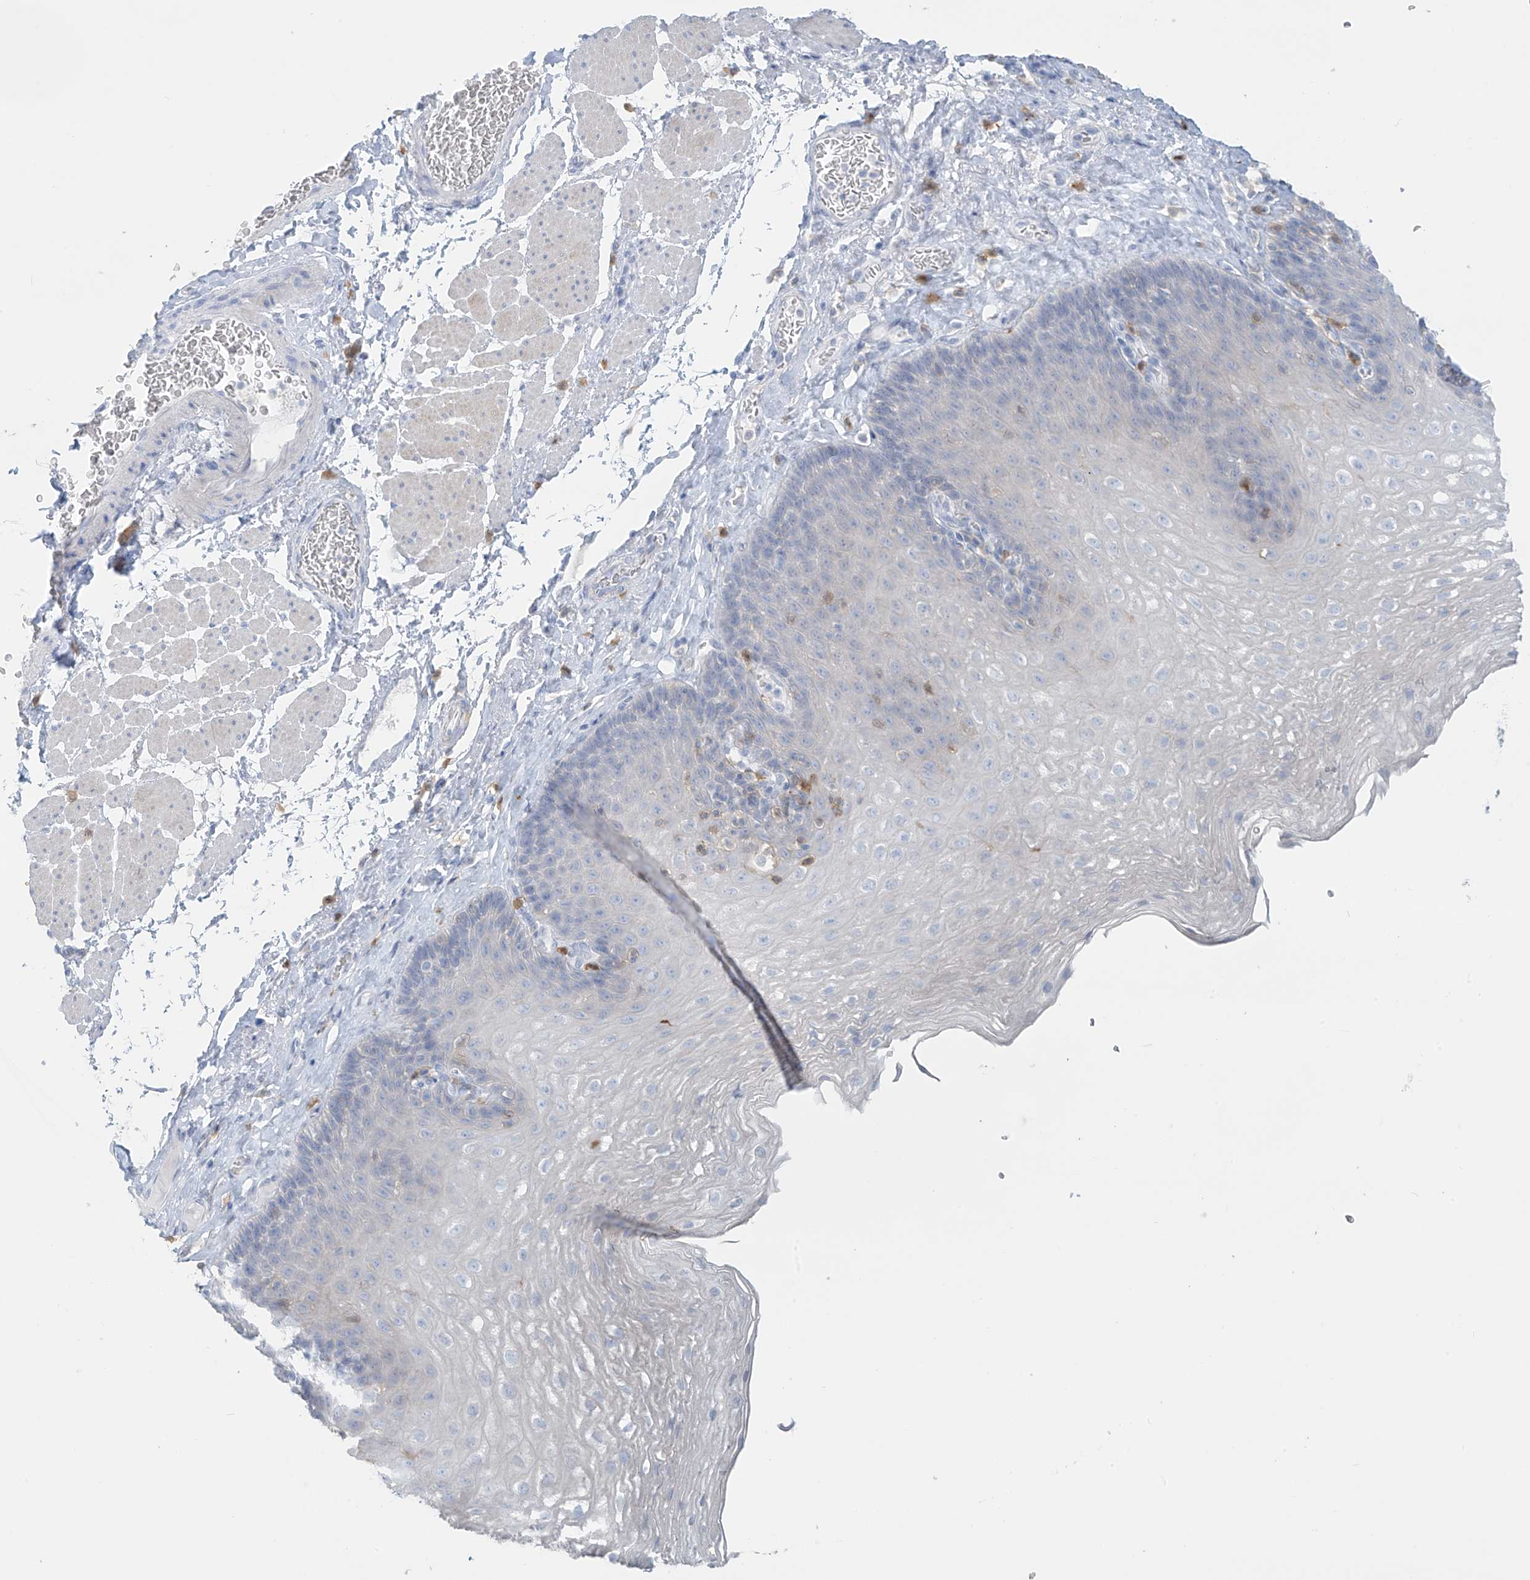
{"staining": {"intensity": "negative", "quantity": "none", "location": "none"}, "tissue": "esophagus", "cell_type": "Squamous epithelial cells", "image_type": "normal", "snomed": [{"axis": "morphology", "description": "Normal tissue, NOS"}, {"axis": "topography", "description": "Esophagus"}], "caption": "Esophagus stained for a protein using IHC reveals no expression squamous epithelial cells.", "gene": "TRMT2B", "patient": {"sex": "female", "age": 66}}